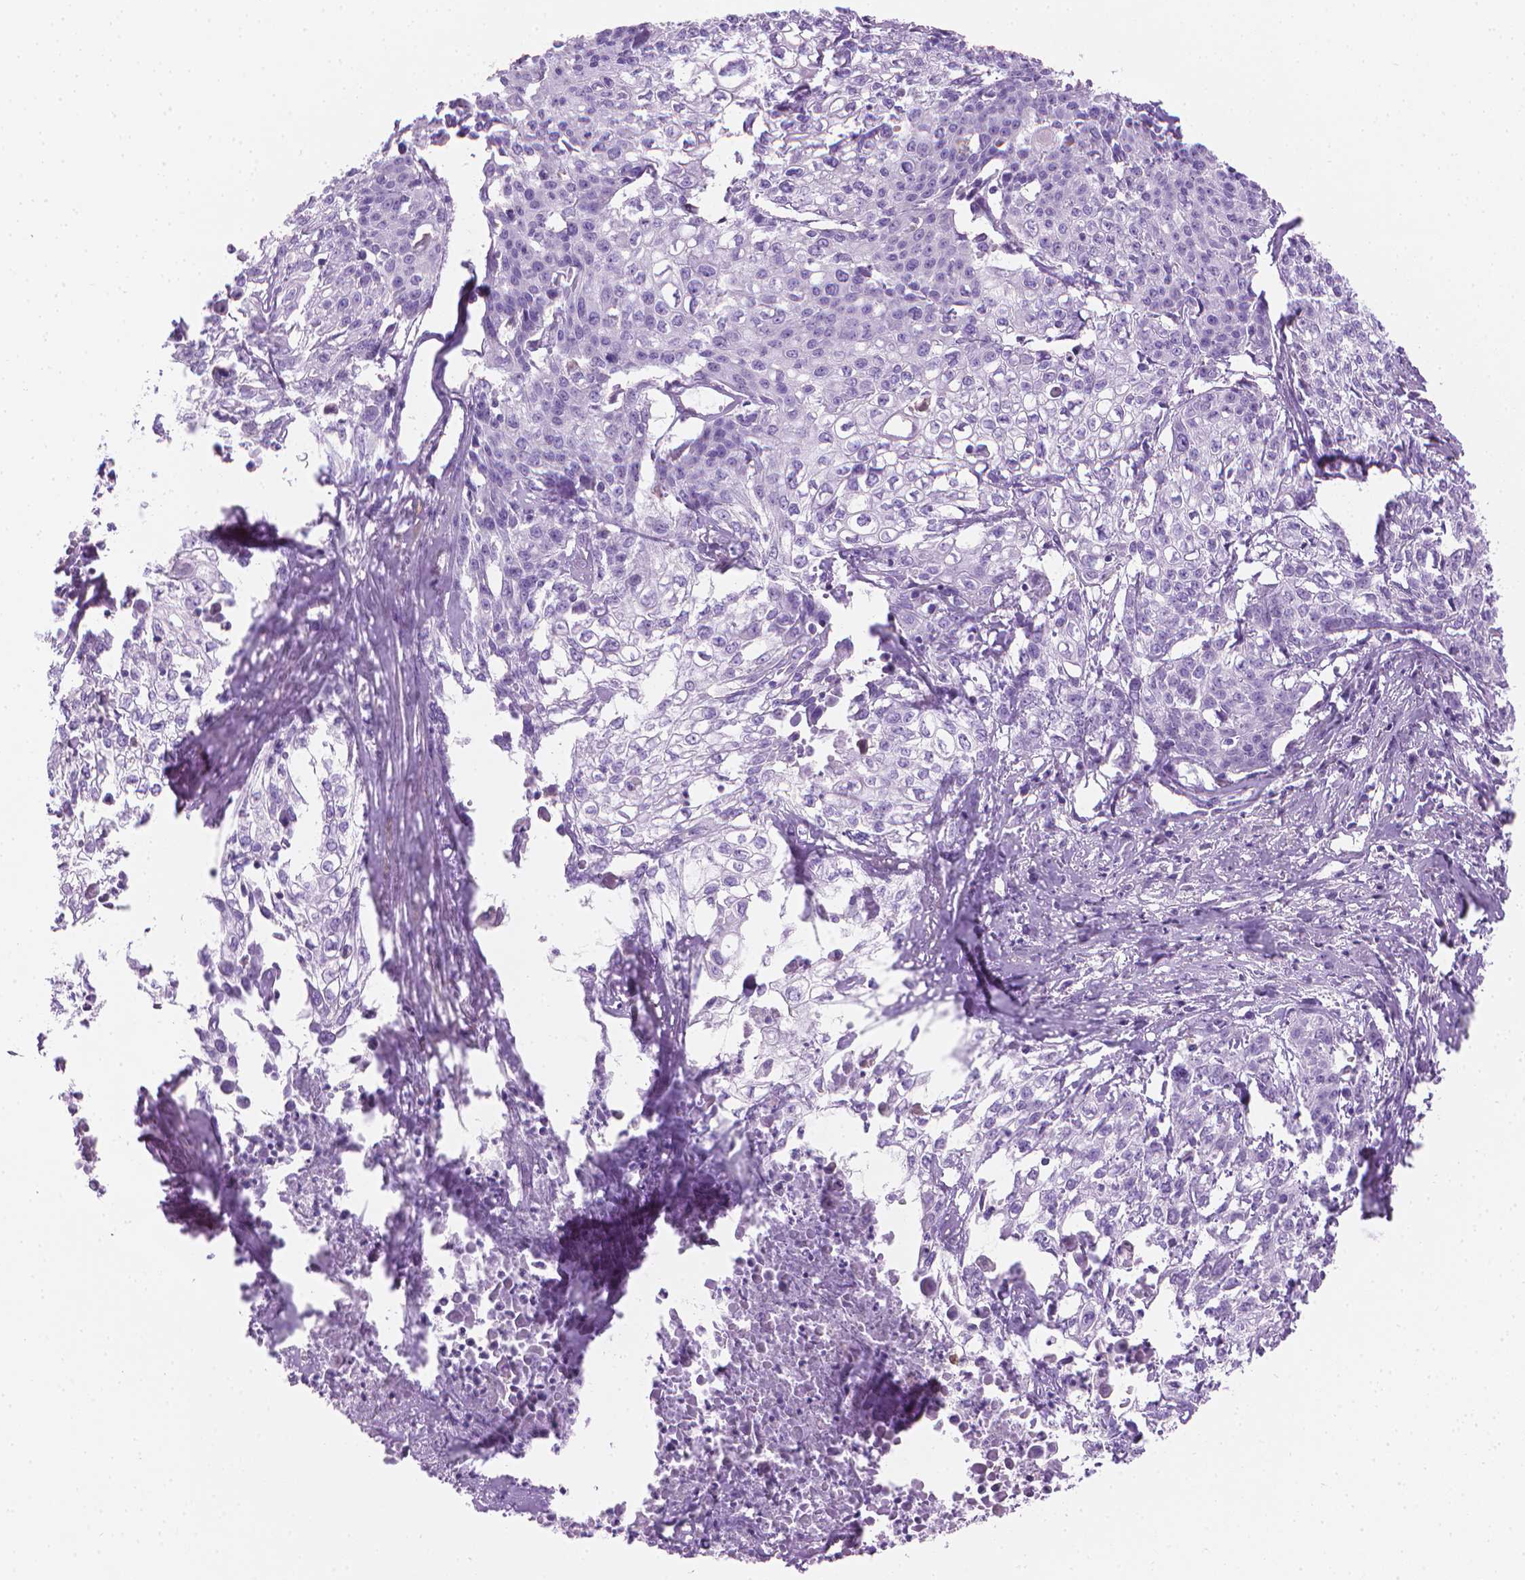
{"staining": {"intensity": "negative", "quantity": "none", "location": "none"}, "tissue": "cervical cancer", "cell_type": "Tumor cells", "image_type": "cancer", "snomed": [{"axis": "morphology", "description": "Squamous cell carcinoma, NOS"}, {"axis": "topography", "description": "Cervix"}], "caption": "Immunohistochemistry (IHC) micrograph of human cervical squamous cell carcinoma stained for a protein (brown), which displays no expression in tumor cells.", "gene": "FASN", "patient": {"sex": "female", "age": 39}}